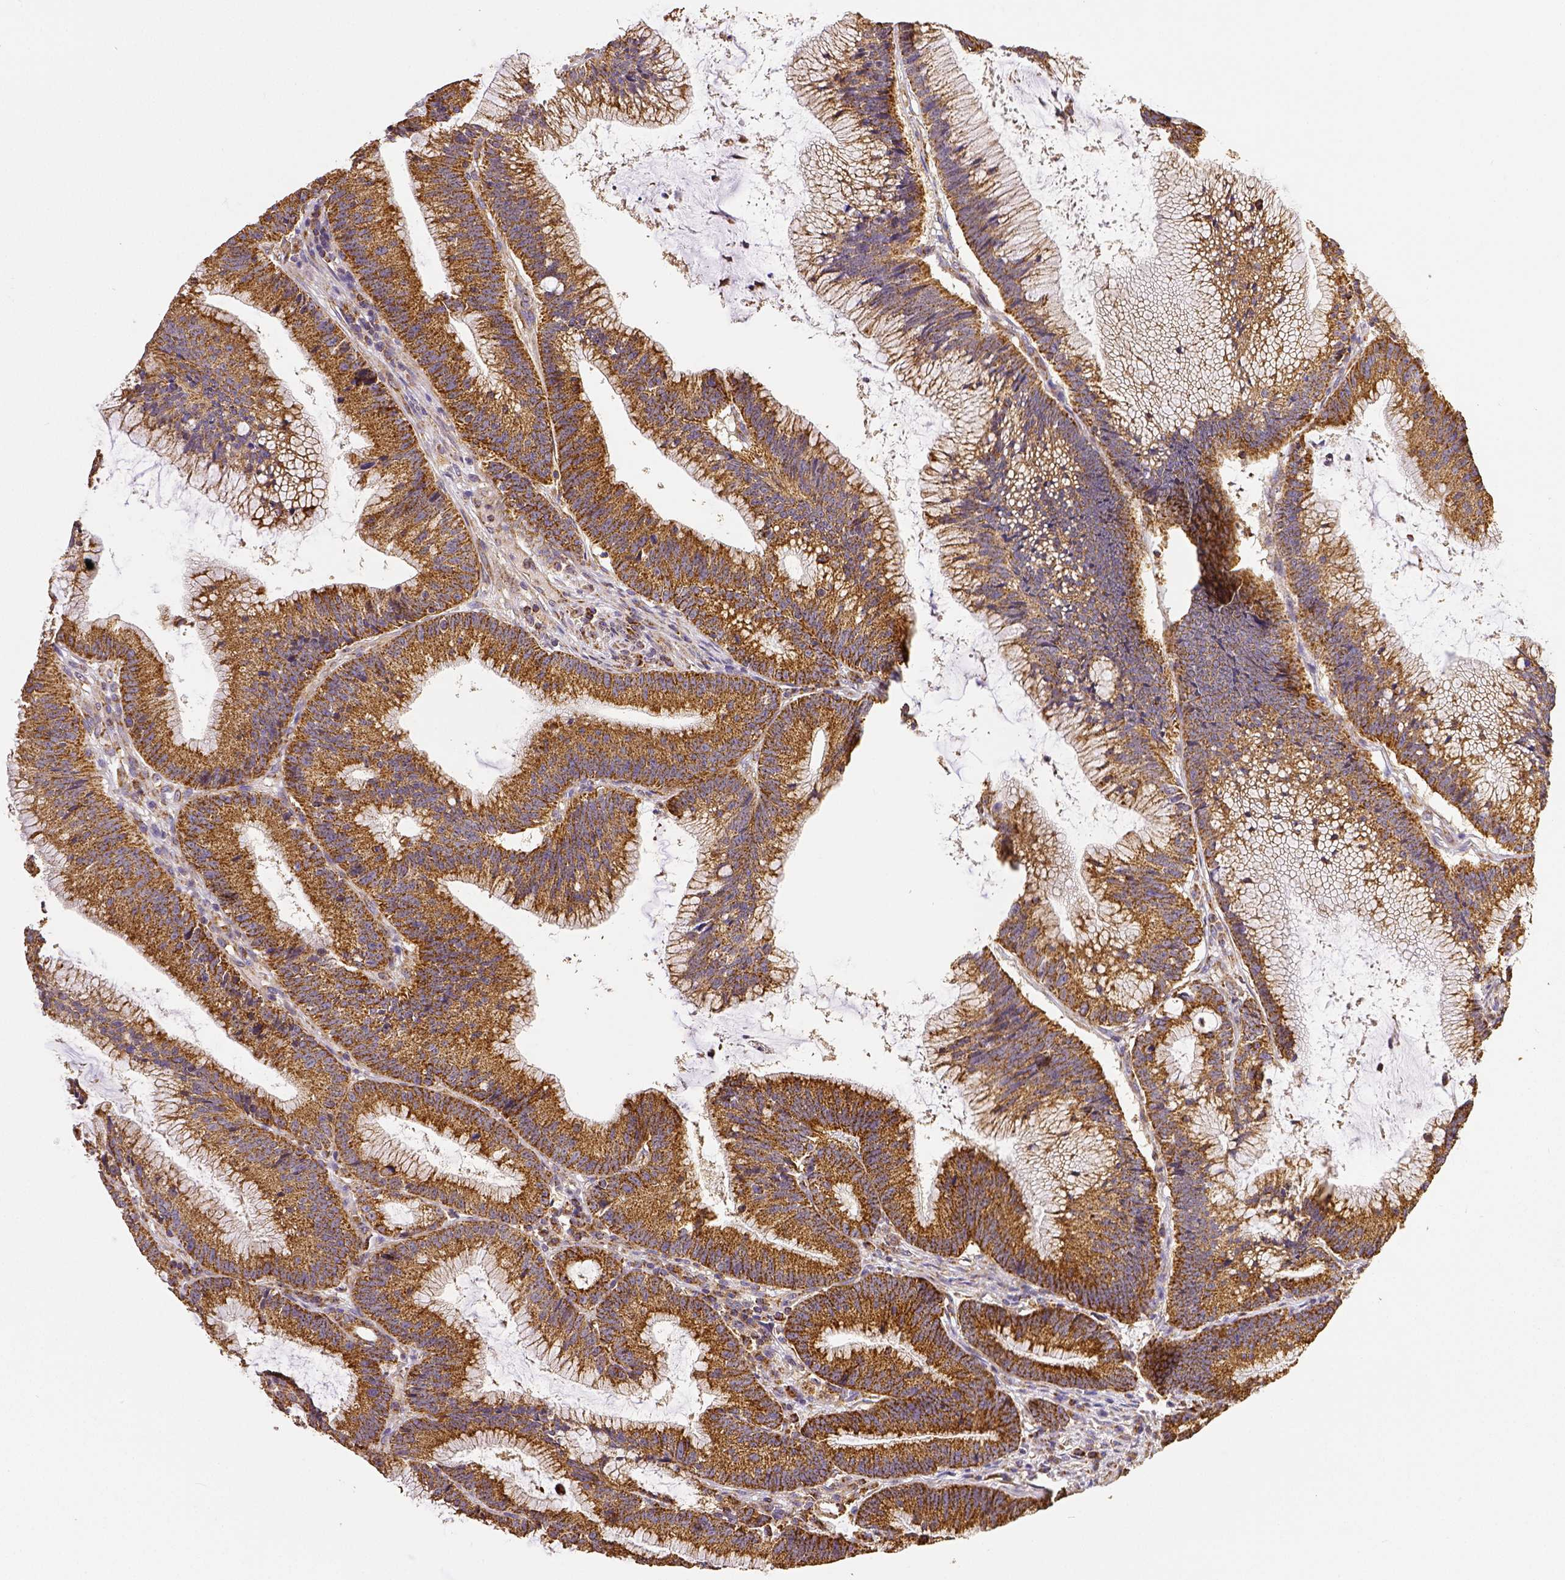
{"staining": {"intensity": "strong", "quantity": ">75%", "location": "cytoplasmic/membranous"}, "tissue": "colorectal cancer", "cell_type": "Tumor cells", "image_type": "cancer", "snomed": [{"axis": "morphology", "description": "Adenocarcinoma, NOS"}, {"axis": "topography", "description": "Colon"}], "caption": "Protein staining of colorectal cancer tissue demonstrates strong cytoplasmic/membranous staining in approximately >75% of tumor cells.", "gene": "SDHB", "patient": {"sex": "female", "age": 78}}